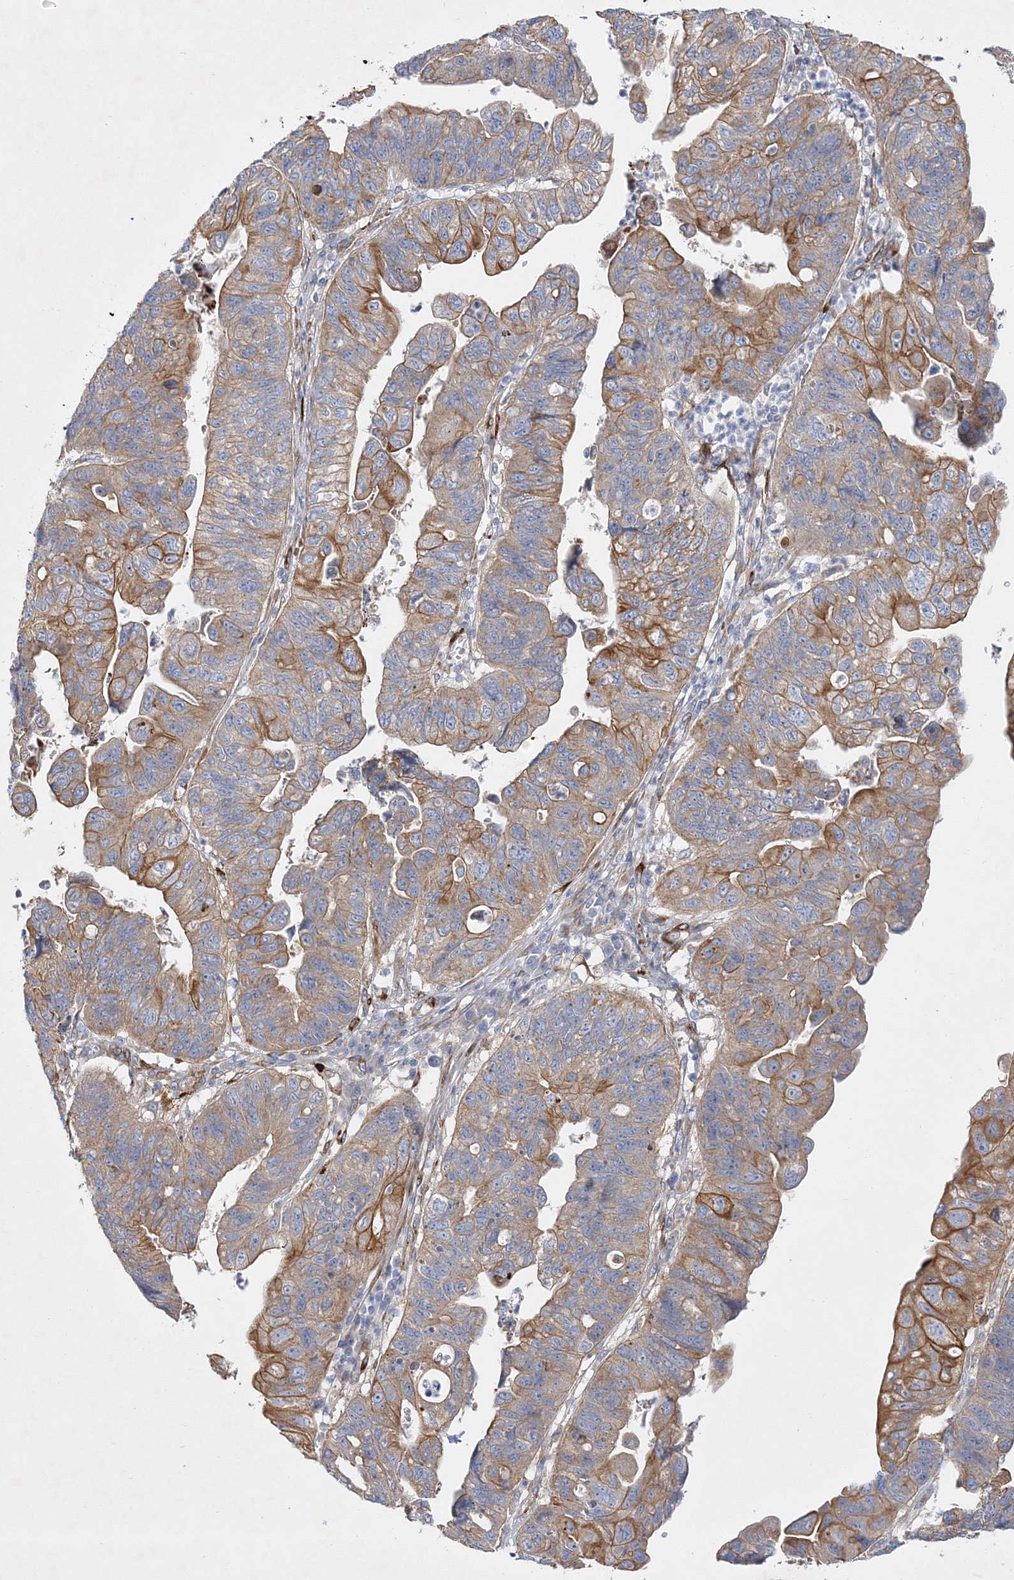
{"staining": {"intensity": "moderate", "quantity": "25%-75%", "location": "cytoplasmic/membranous"}, "tissue": "stomach cancer", "cell_type": "Tumor cells", "image_type": "cancer", "snomed": [{"axis": "morphology", "description": "Adenocarcinoma, NOS"}, {"axis": "topography", "description": "Stomach"}], "caption": "Stomach adenocarcinoma stained with DAB immunohistochemistry shows medium levels of moderate cytoplasmic/membranous positivity in approximately 25%-75% of tumor cells.", "gene": "ZFYVE16", "patient": {"sex": "male", "age": 59}}